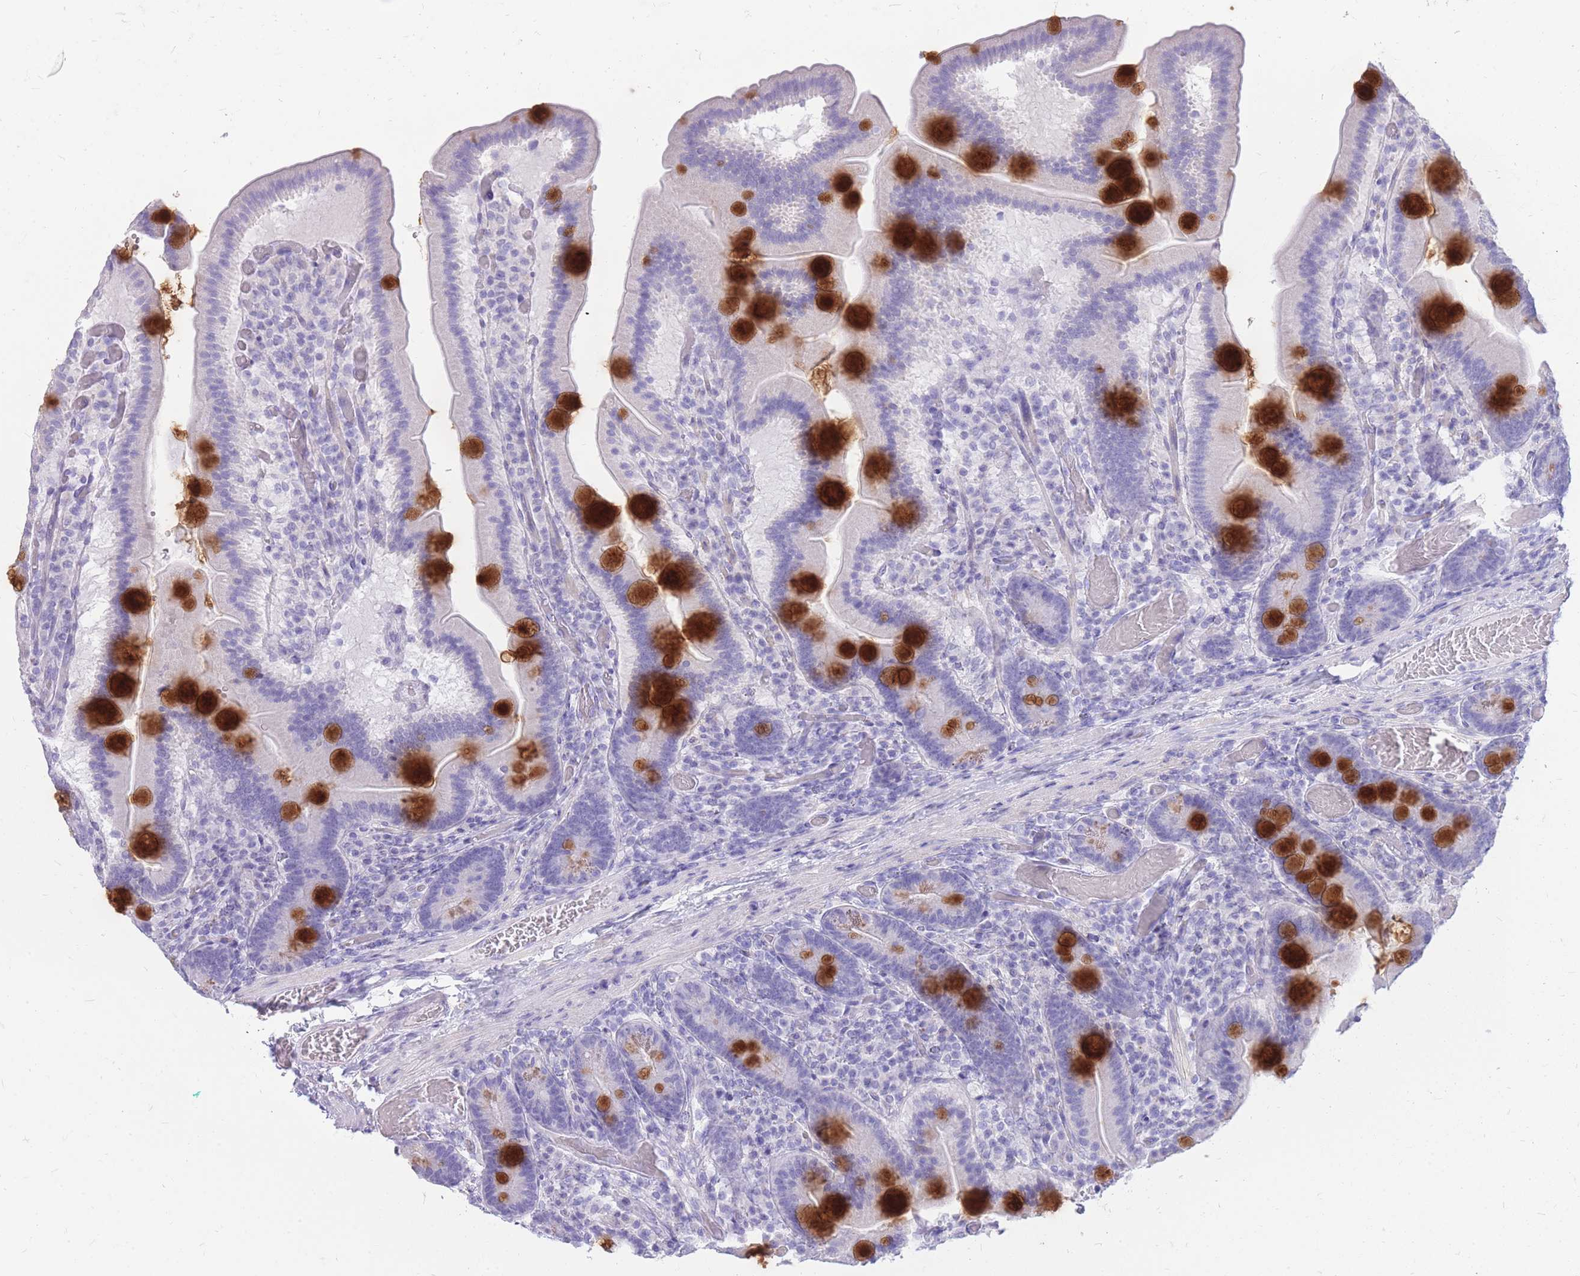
{"staining": {"intensity": "strong", "quantity": "<25%", "location": "cytoplasmic/membranous"}, "tissue": "duodenum", "cell_type": "Glandular cells", "image_type": "normal", "snomed": [{"axis": "morphology", "description": "Normal tissue, NOS"}, {"axis": "topography", "description": "Duodenum"}], "caption": "An immunohistochemistry (IHC) micrograph of benign tissue is shown. Protein staining in brown labels strong cytoplasmic/membranous positivity in duodenum within glandular cells. The staining was performed using DAB (3,3'-diaminobenzidine) to visualize the protein expression in brown, while the nuclei were stained in blue with hematoxylin (Magnification: 20x).", "gene": "CYP21A2", "patient": {"sex": "female", "age": 62}}